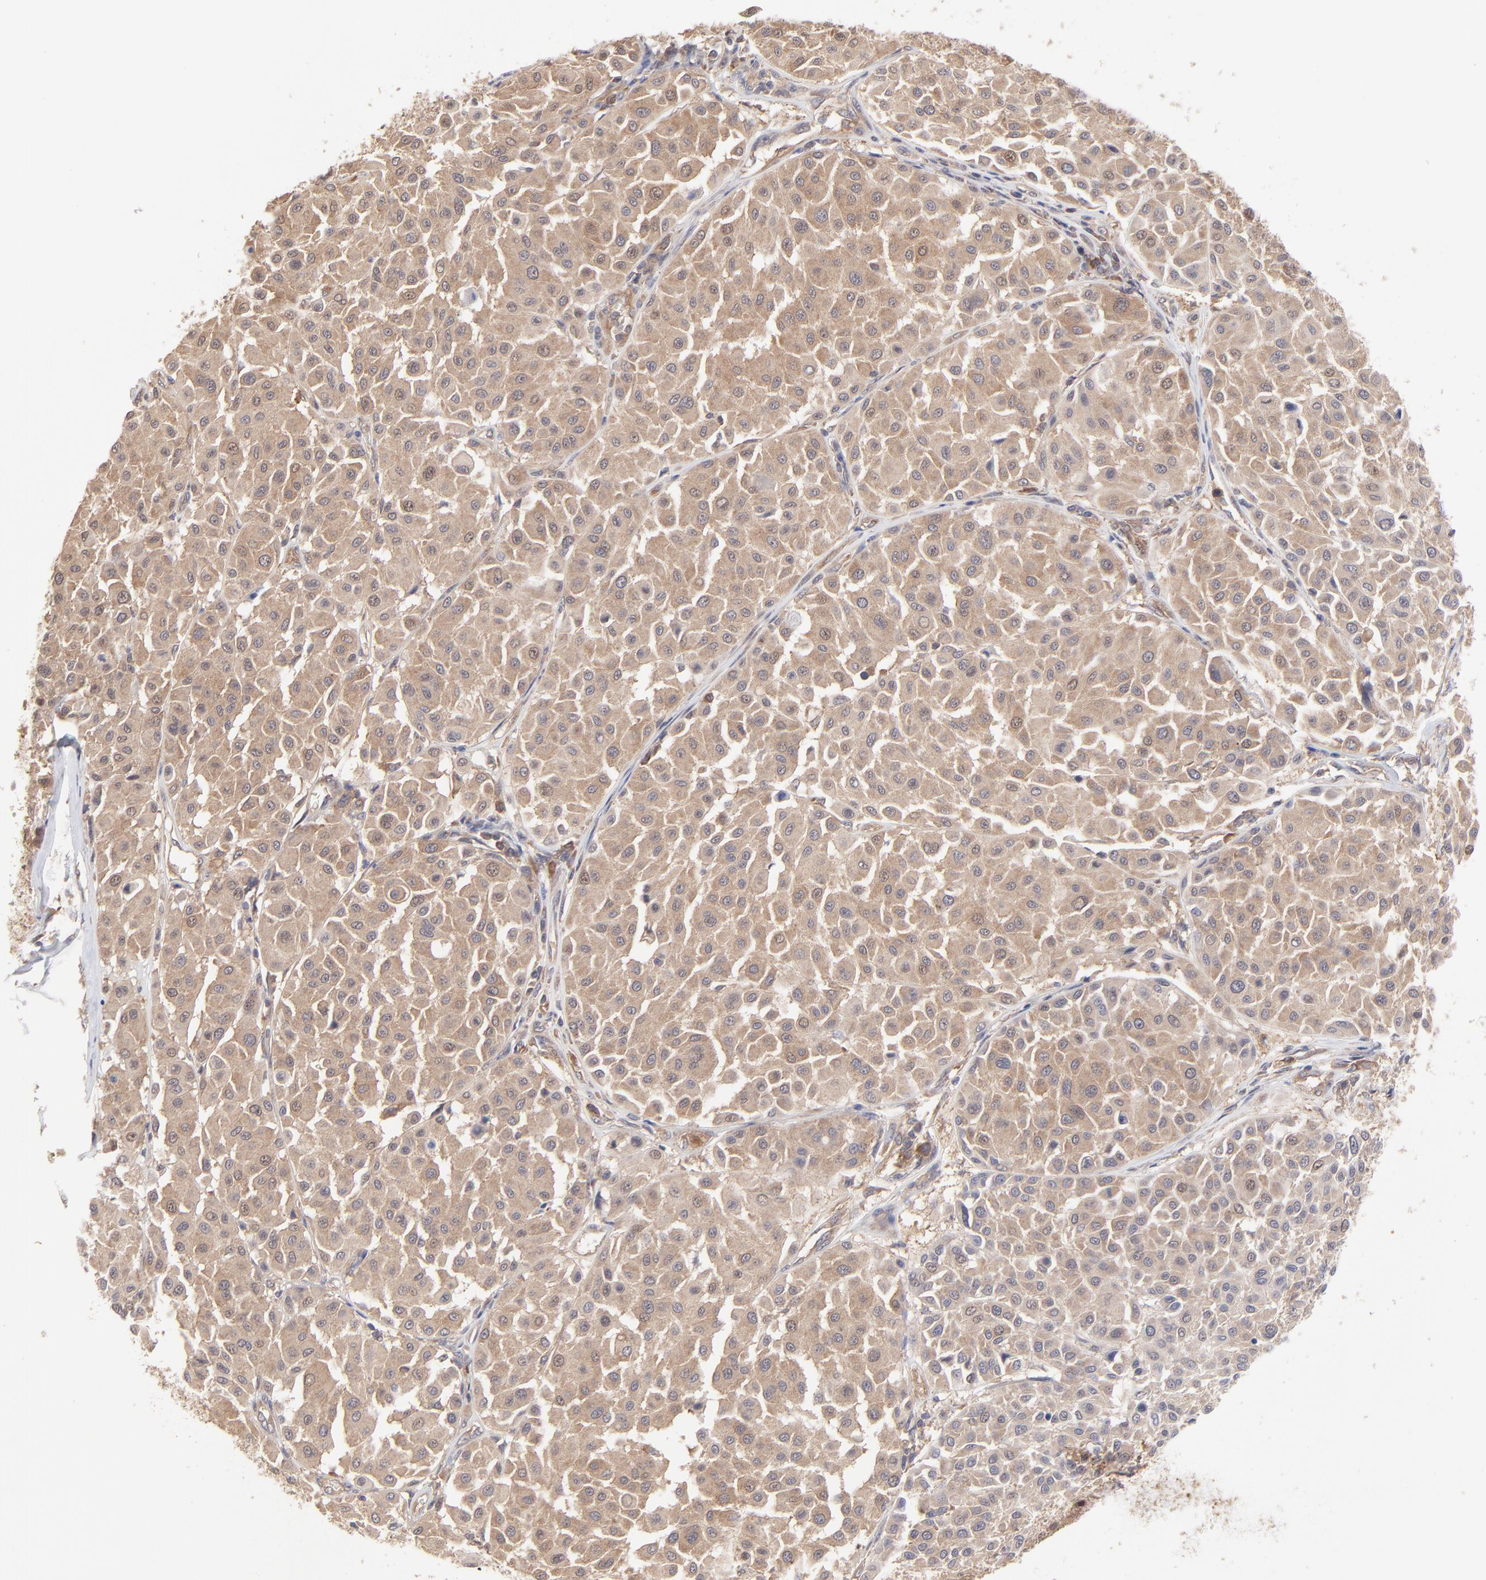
{"staining": {"intensity": "moderate", "quantity": ">75%", "location": "cytoplasmic/membranous"}, "tissue": "melanoma", "cell_type": "Tumor cells", "image_type": "cancer", "snomed": [{"axis": "morphology", "description": "Malignant melanoma, Metastatic site"}, {"axis": "topography", "description": "Soft tissue"}], "caption": "Protein expression analysis of malignant melanoma (metastatic site) exhibits moderate cytoplasmic/membranous positivity in about >75% of tumor cells.", "gene": "GART", "patient": {"sex": "male", "age": 41}}